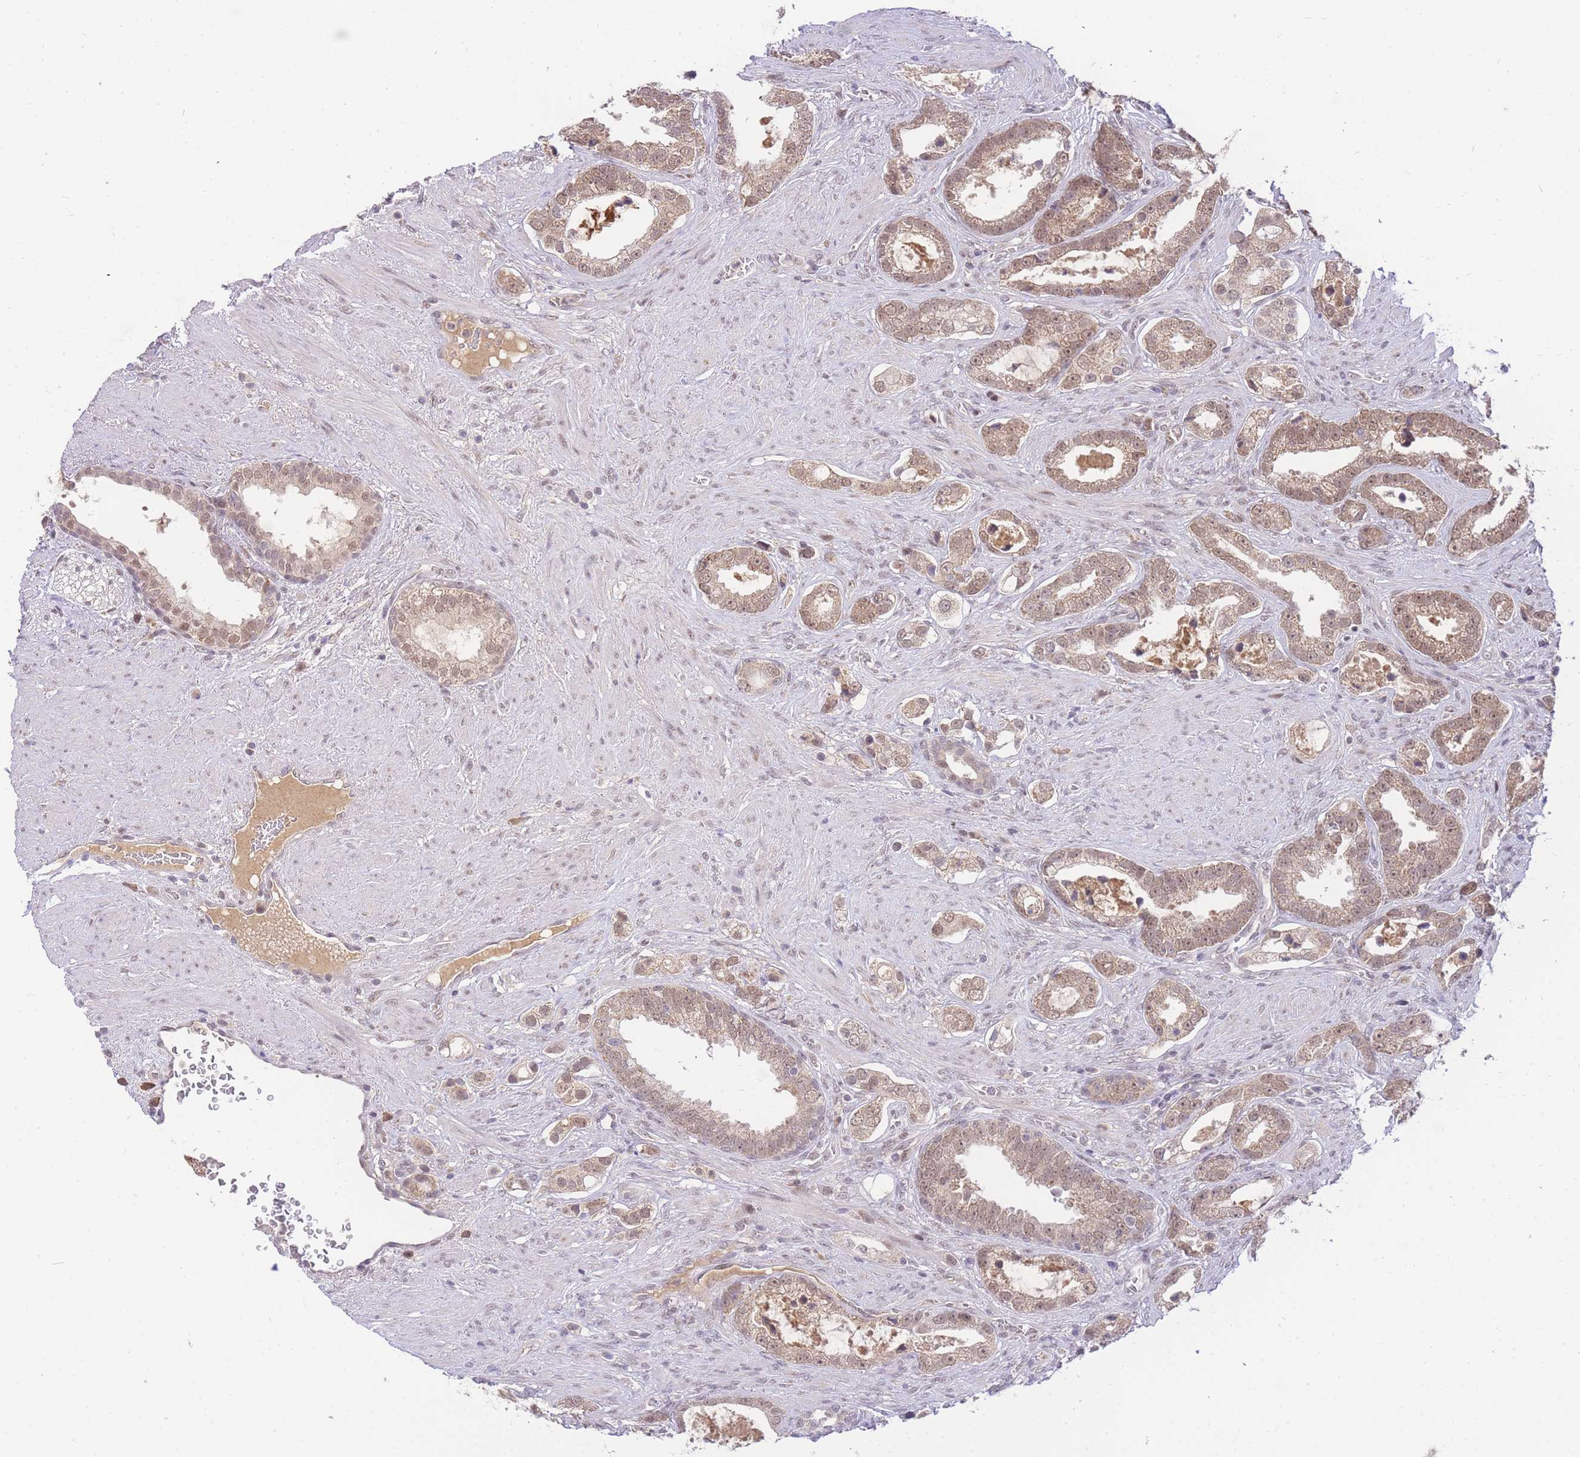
{"staining": {"intensity": "moderate", "quantity": ">75%", "location": "cytoplasmic/membranous,nuclear"}, "tissue": "prostate cancer", "cell_type": "Tumor cells", "image_type": "cancer", "snomed": [{"axis": "morphology", "description": "Adenocarcinoma, High grade"}, {"axis": "topography", "description": "Prostate"}], "caption": "Prostate cancer was stained to show a protein in brown. There is medium levels of moderate cytoplasmic/membranous and nuclear expression in approximately >75% of tumor cells. The protein is stained brown, and the nuclei are stained in blue (DAB (3,3'-diaminobenzidine) IHC with brightfield microscopy, high magnification).", "gene": "PUS10", "patient": {"sex": "male", "age": 67}}